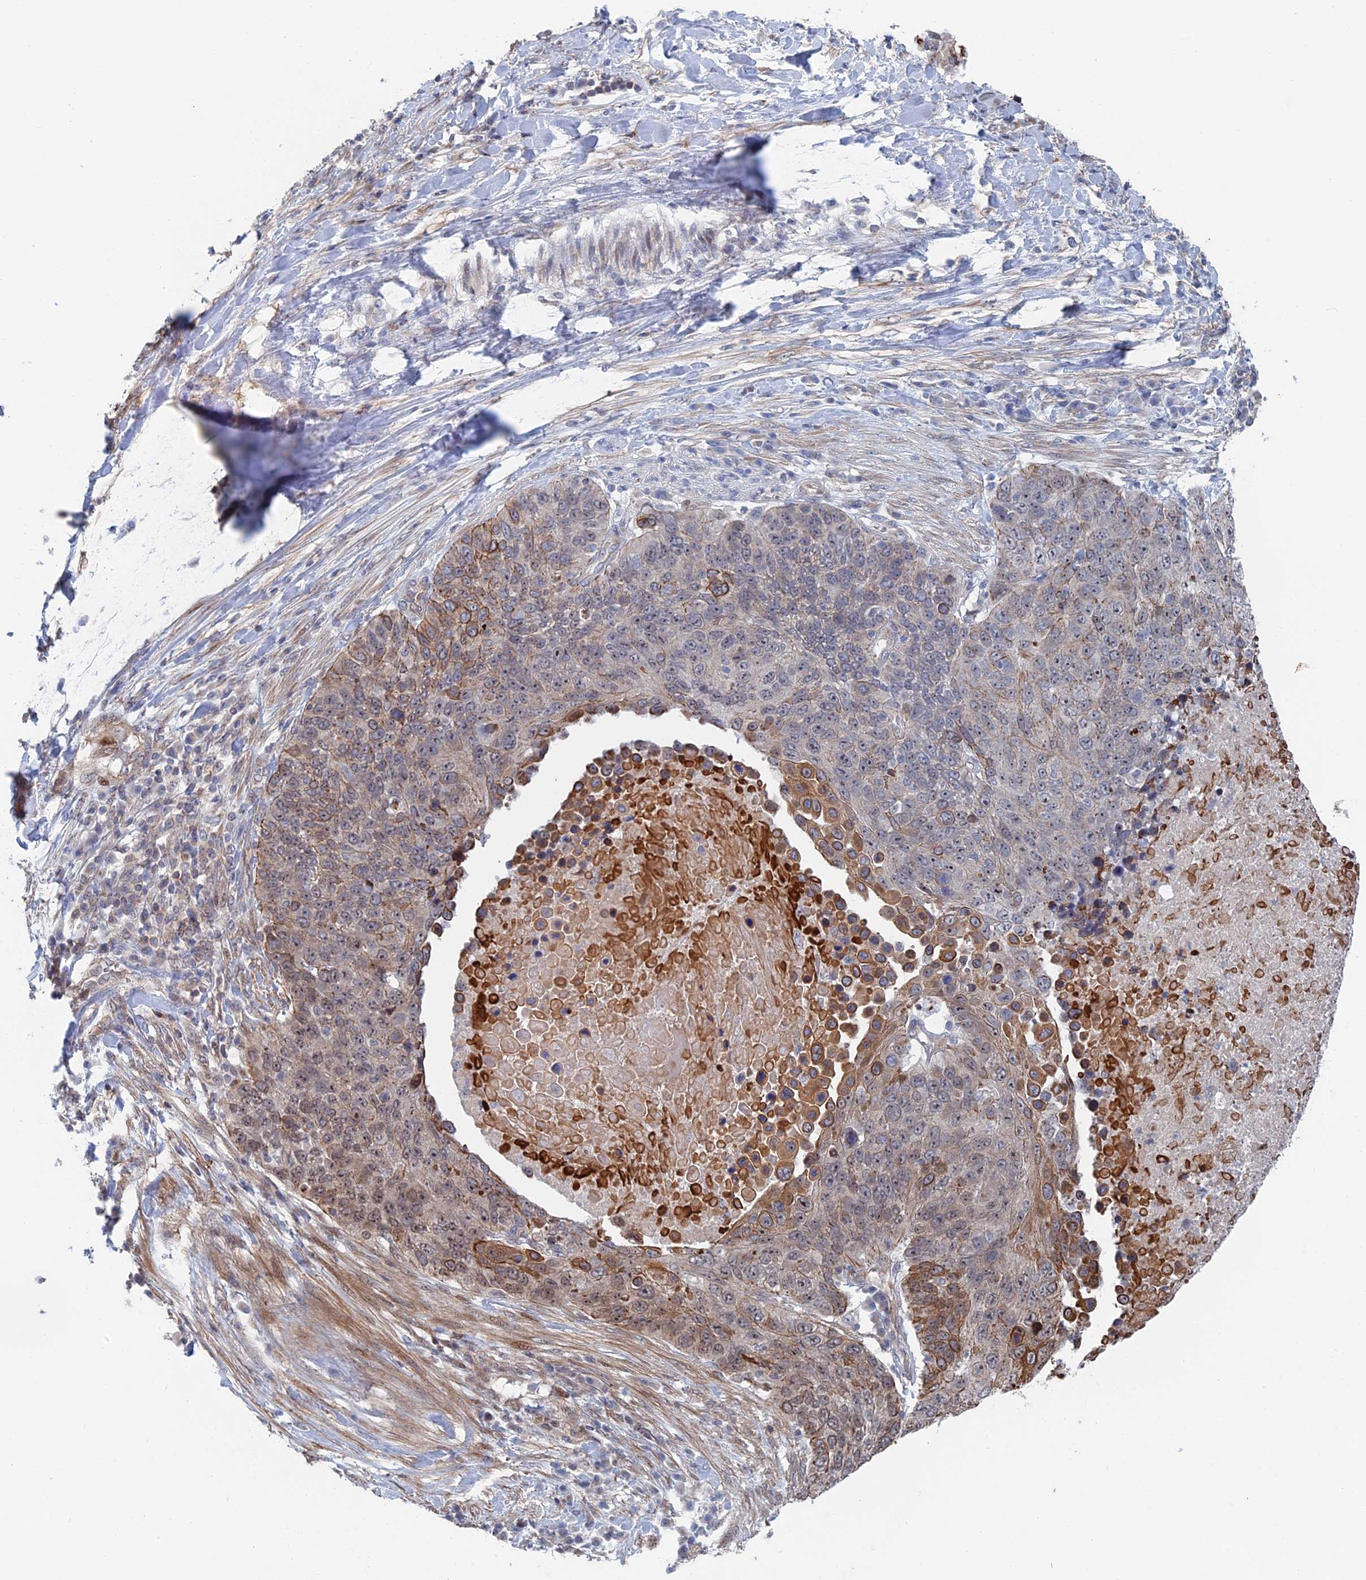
{"staining": {"intensity": "moderate", "quantity": "<25%", "location": "cytoplasmic/membranous"}, "tissue": "lung cancer", "cell_type": "Tumor cells", "image_type": "cancer", "snomed": [{"axis": "morphology", "description": "Normal tissue, NOS"}, {"axis": "morphology", "description": "Squamous cell carcinoma, NOS"}, {"axis": "topography", "description": "Lymph node"}, {"axis": "topography", "description": "Lung"}], "caption": "Human lung cancer stained for a protein (brown) reveals moderate cytoplasmic/membranous positive expression in approximately <25% of tumor cells.", "gene": "IL7", "patient": {"sex": "male", "age": 66}}